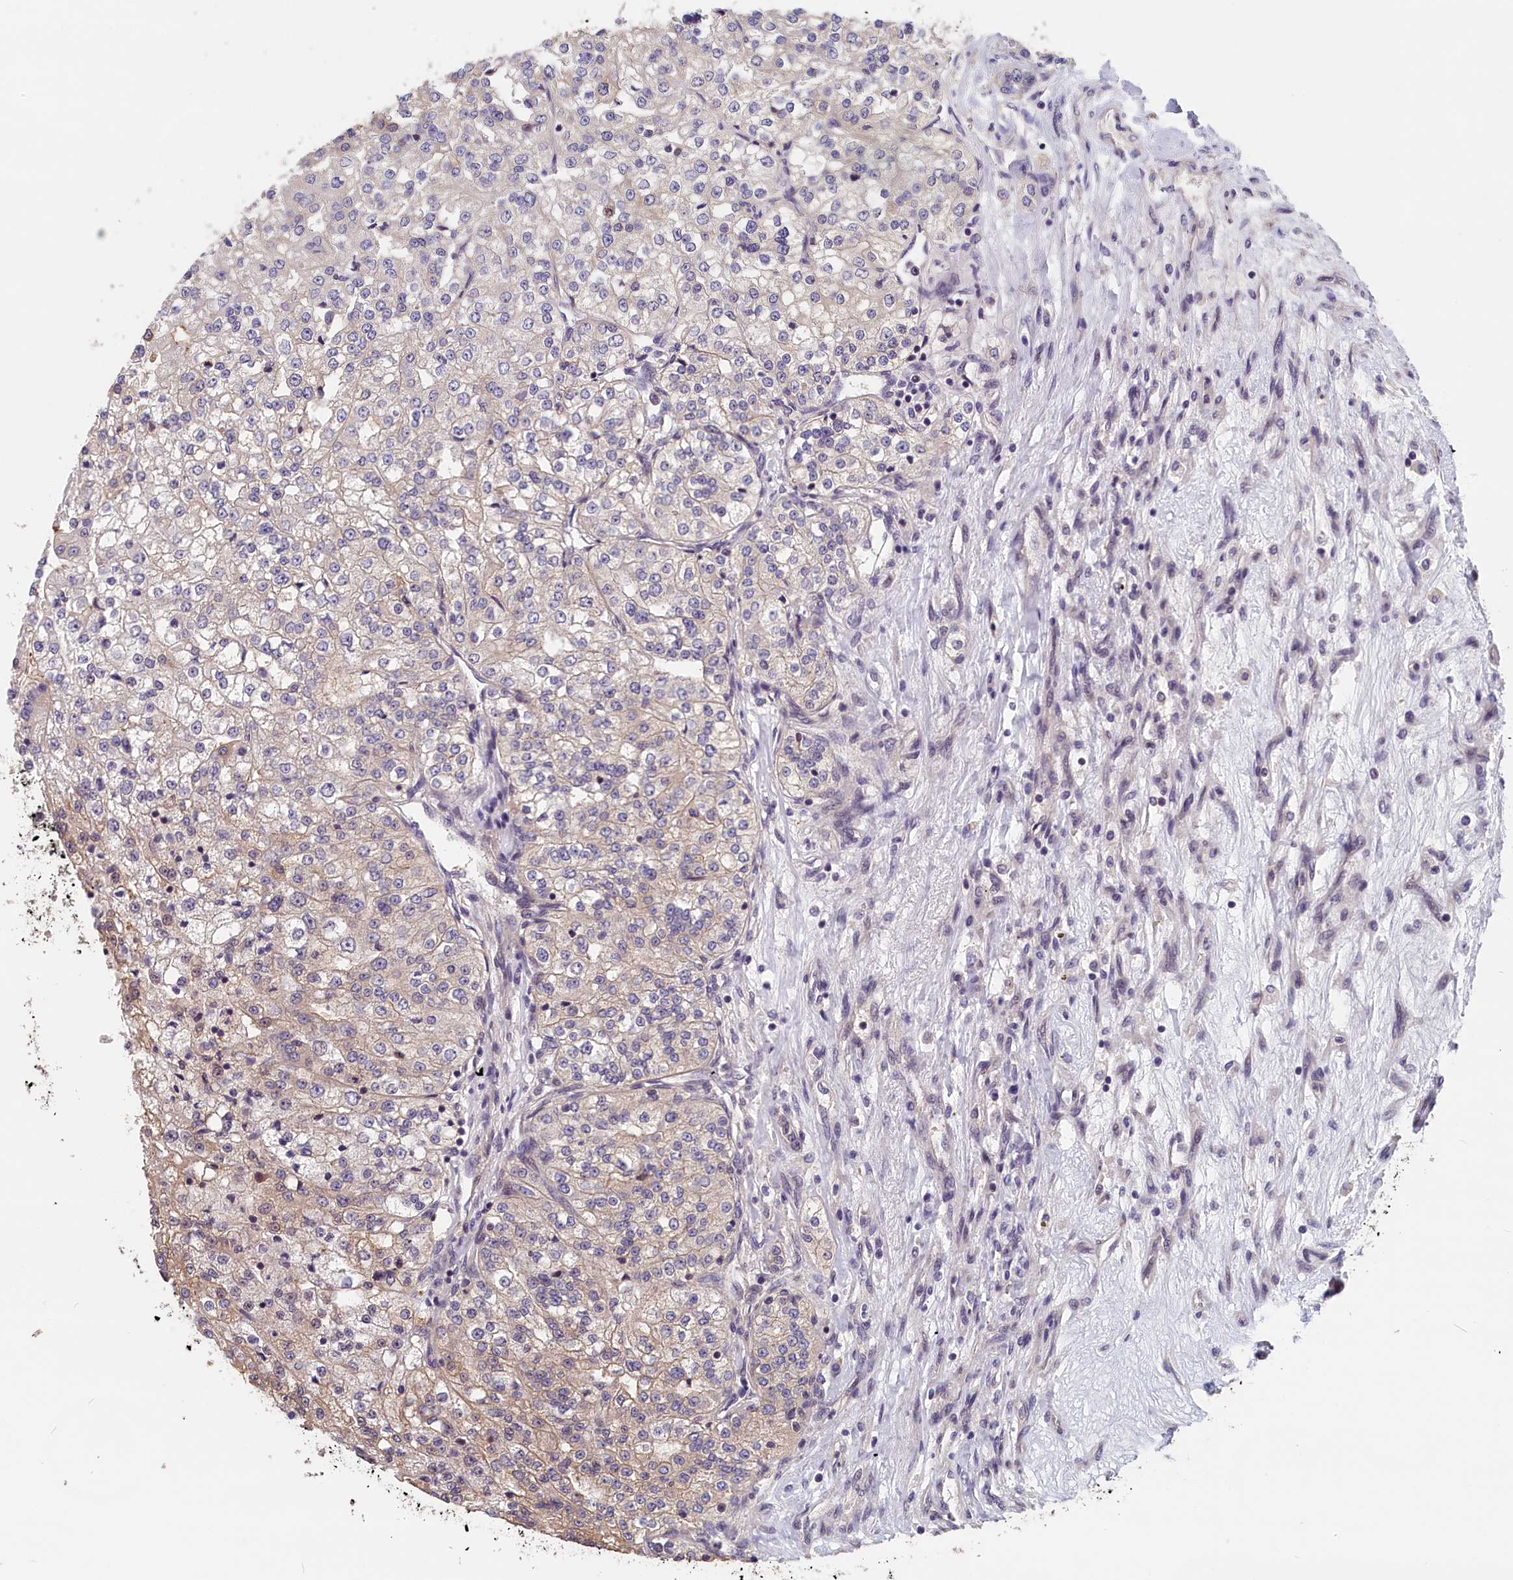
{"staining": {"intensity": "weak", "quantity": "25%-75%", "location": "cytoplasmic/membranous"}, "tissue": "renal cancer", "cell_type": "Tumor cells", "image_type": "cancer", "snomed": [{"axis": "morphology", "description": "Adenocarcinoma, NOS"}, {"axis": "topography", "description": "Kidney"}], "caption": "Renal cancer (adenocarcinoma) stained with immunohistochemistry (IHC) reveals weak cytoplasmic/membranous staining in approximately 25%-75% of tumor cells. (brown staining indicates protein expression, while blue staining denotes nuclei).", "gene": "TMEM116", "patient": {"sex": "female", "age": 63}}